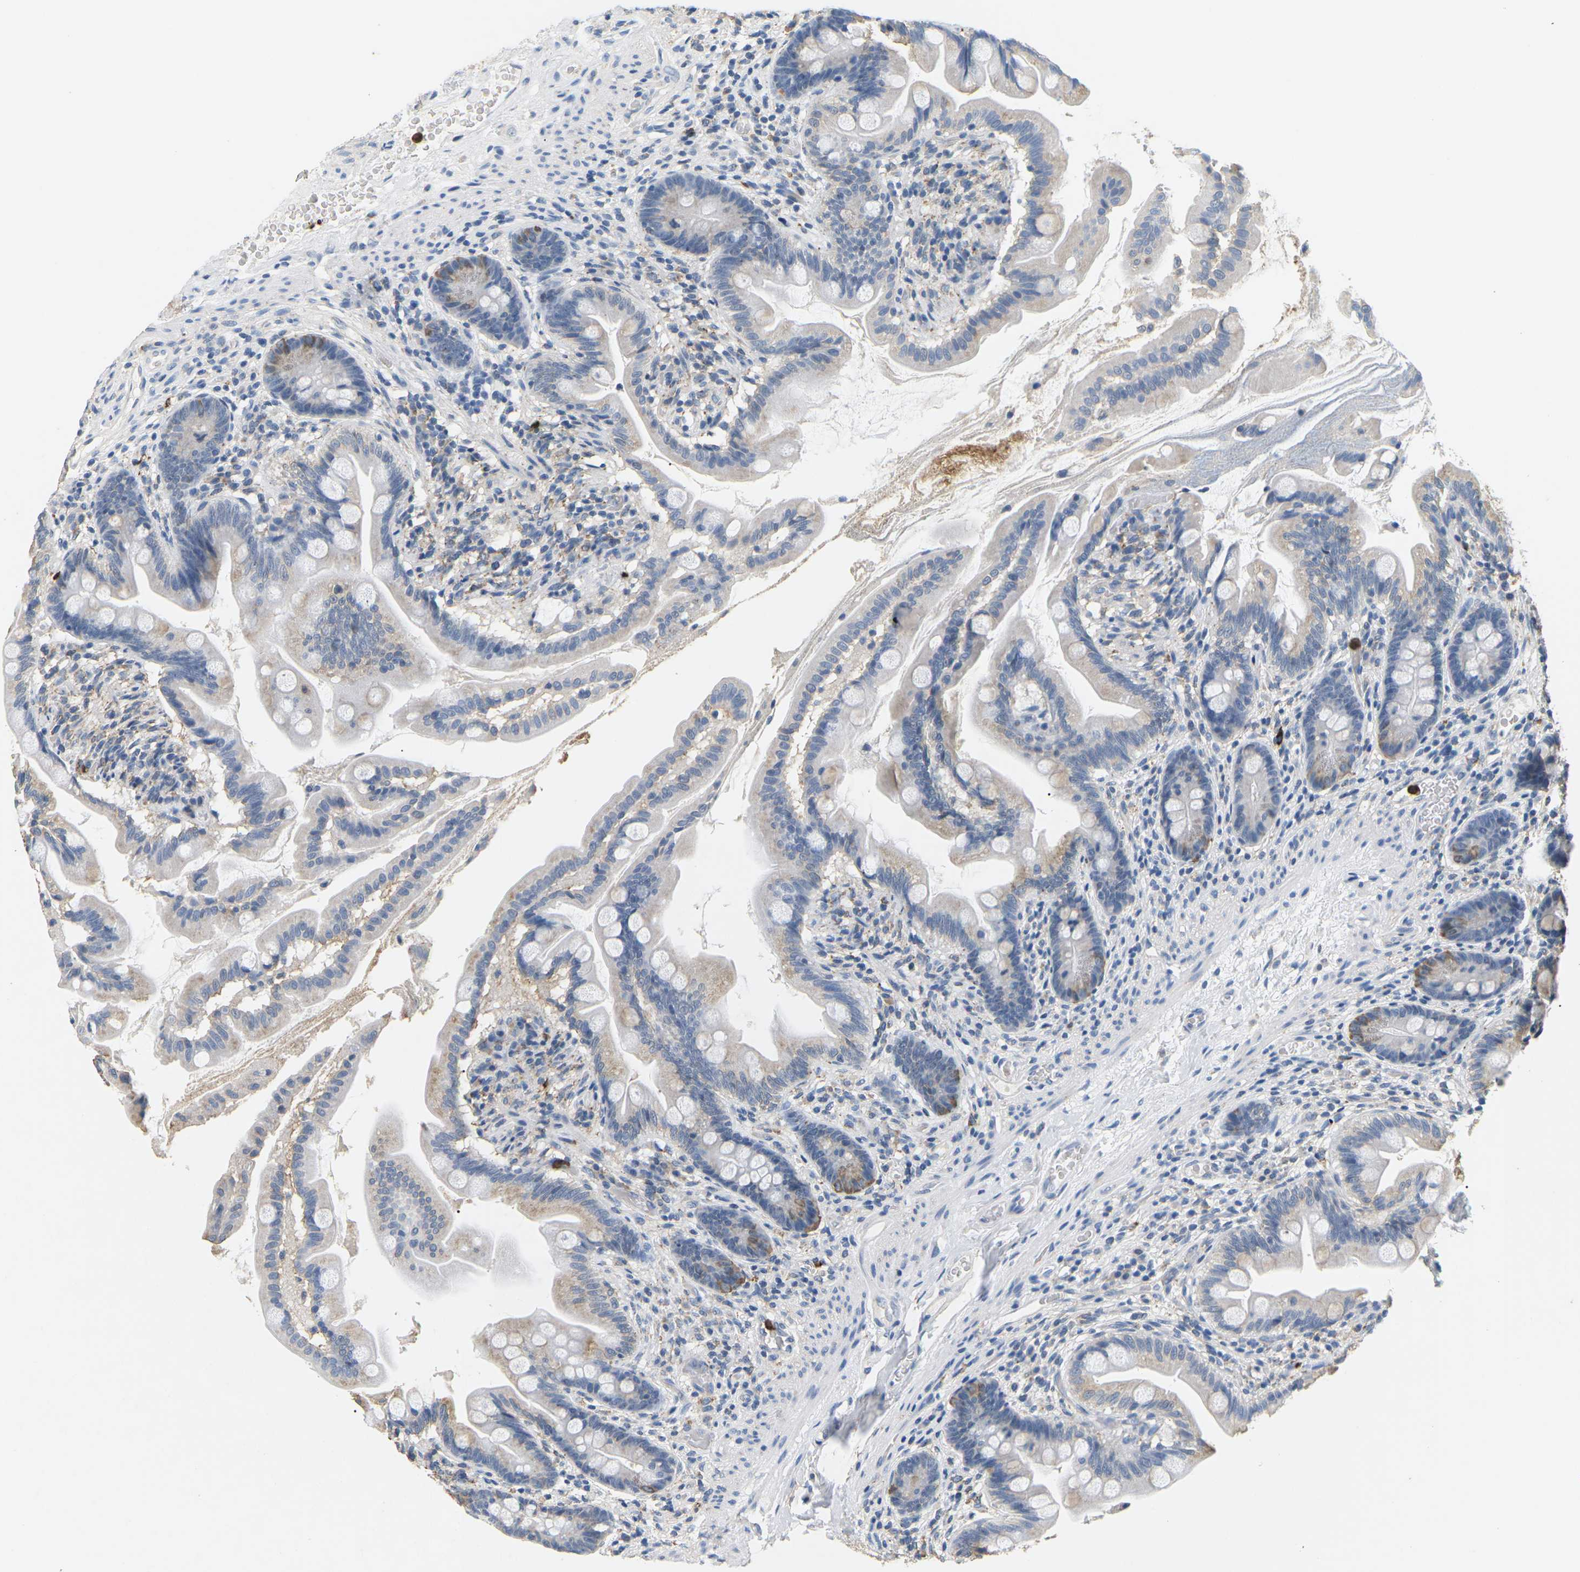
{"staining": {"intensity": "moderate", "quantity": "<25%", "location": "cytoplasmic/membranous"}, "tissue": "small intestine", "cell_type": "Glandular cells", "image_type": "normal", "snomed": [{"axis": "morphology", "description": "Normal tissue, NOS"}, {"axis": "topography", "description": "Small intestine"}], "caption": "The histopathology image displays immunohistochemical staining of benign small intestine. There is moderate cytoplasmic/membranous positivity is seen in about <25% of glandular cells. The staining is performed using DAB (3,3'-diaminobenzidine) brown chromogen to label protein expression. The nuclei are counter-stained blue using hematoxylin.", "gene": "ADM", "patient": {"sex": "female", "age": 56}}